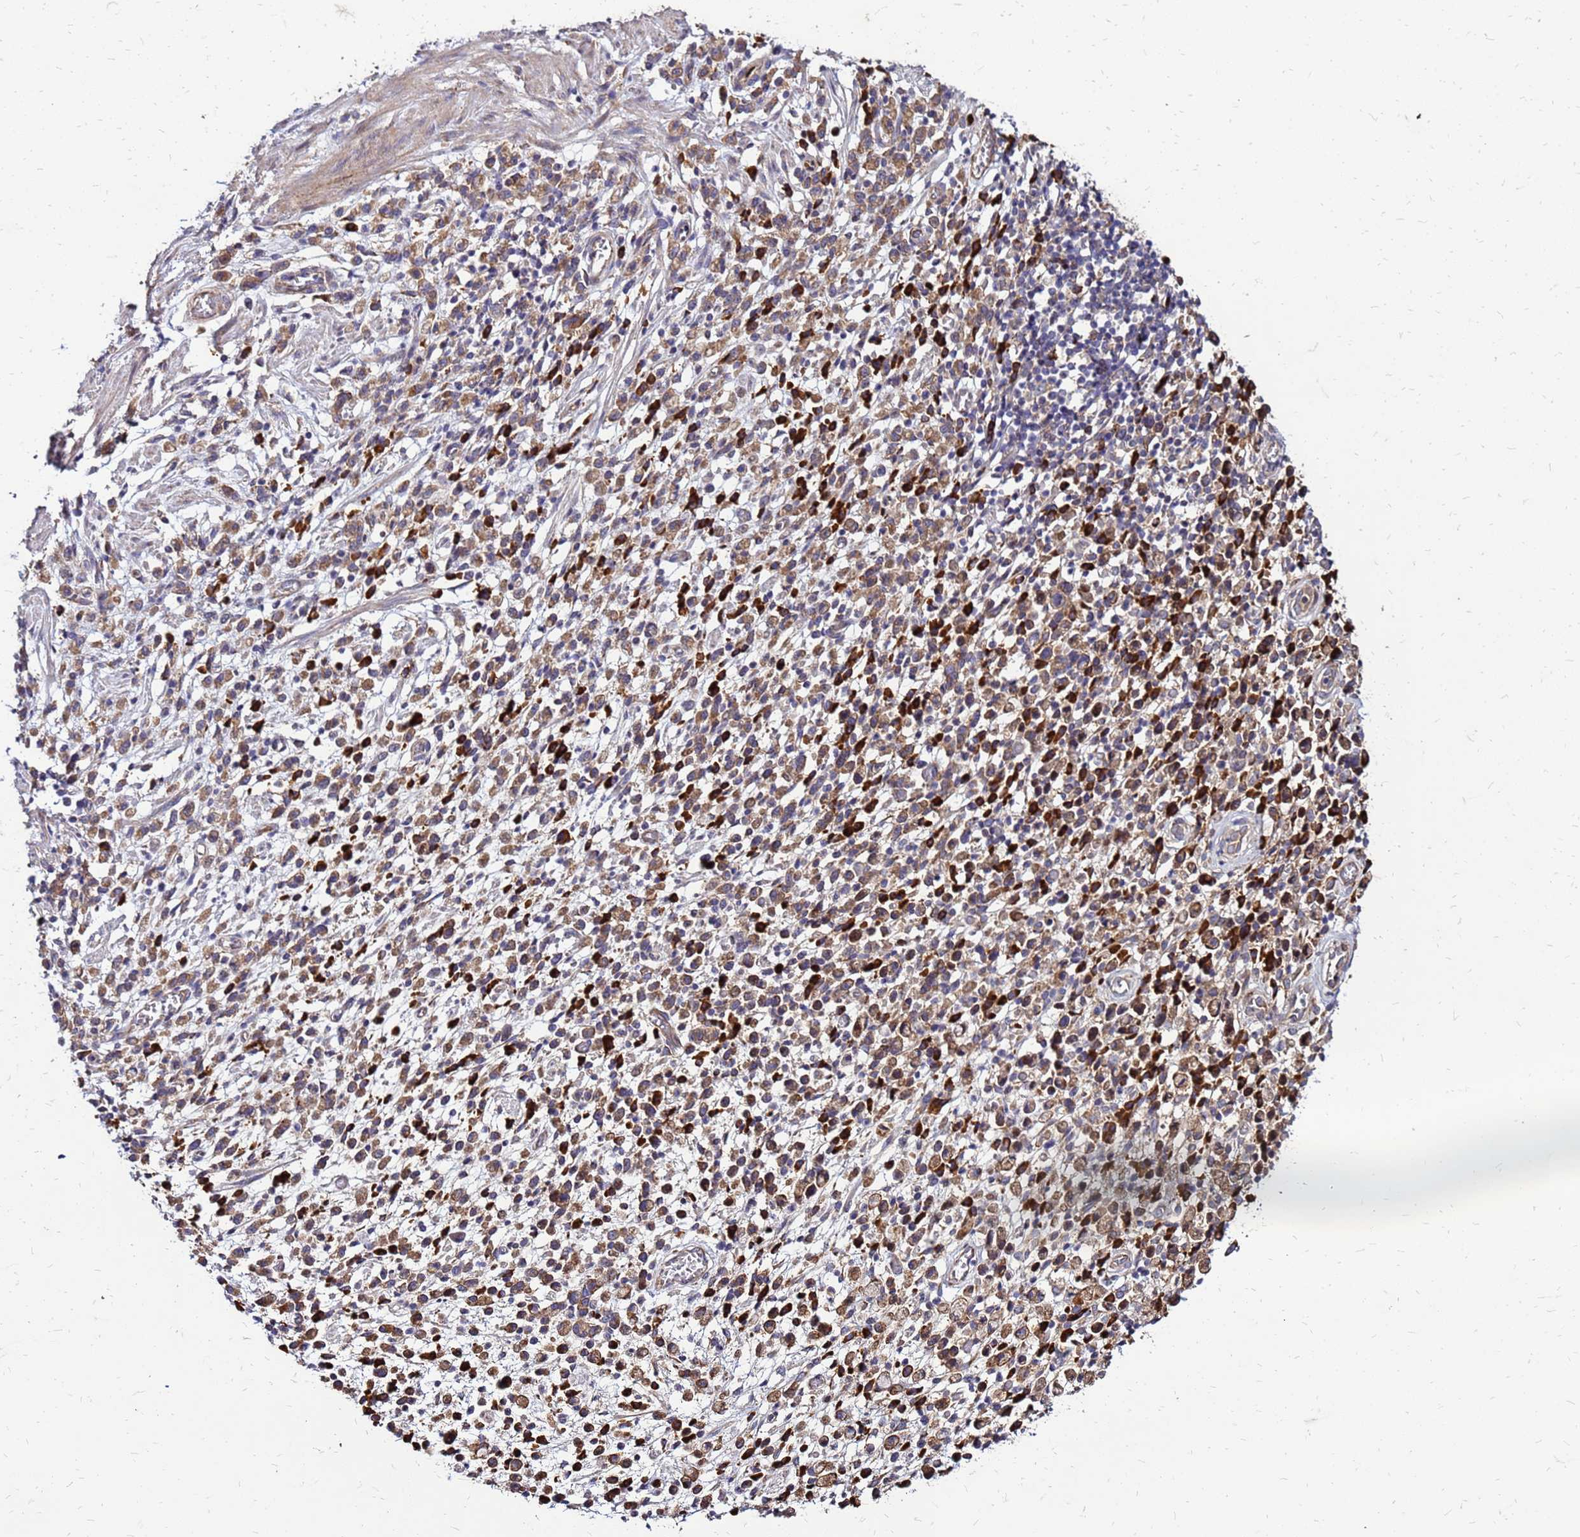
{"staining": {"intensity": "moderate", "quantity": ">75%", "location": "cytoplasmic/membranous"}, "tissue": "stomach cancer", "cell_type": "Tumor cells", "image_type": "cancer", "snomed": [{"axis": "morphology", "description": "Adenocarcinoma, NOS"}, {"axis": "topography", "description": "Stomach"}], "caption": "Immunohistochemical staining of stomach cancer reveals moderate cytoplasmic/membranous protein expression in approximately >75% of tumor cells. The protein of interest is stained brown, and the nuclei are stained in blue (DAB IHC with brightfield microscopy, high magnification).", "gene": "VMO1", "patient": {"sex": "male", "age": 77}}